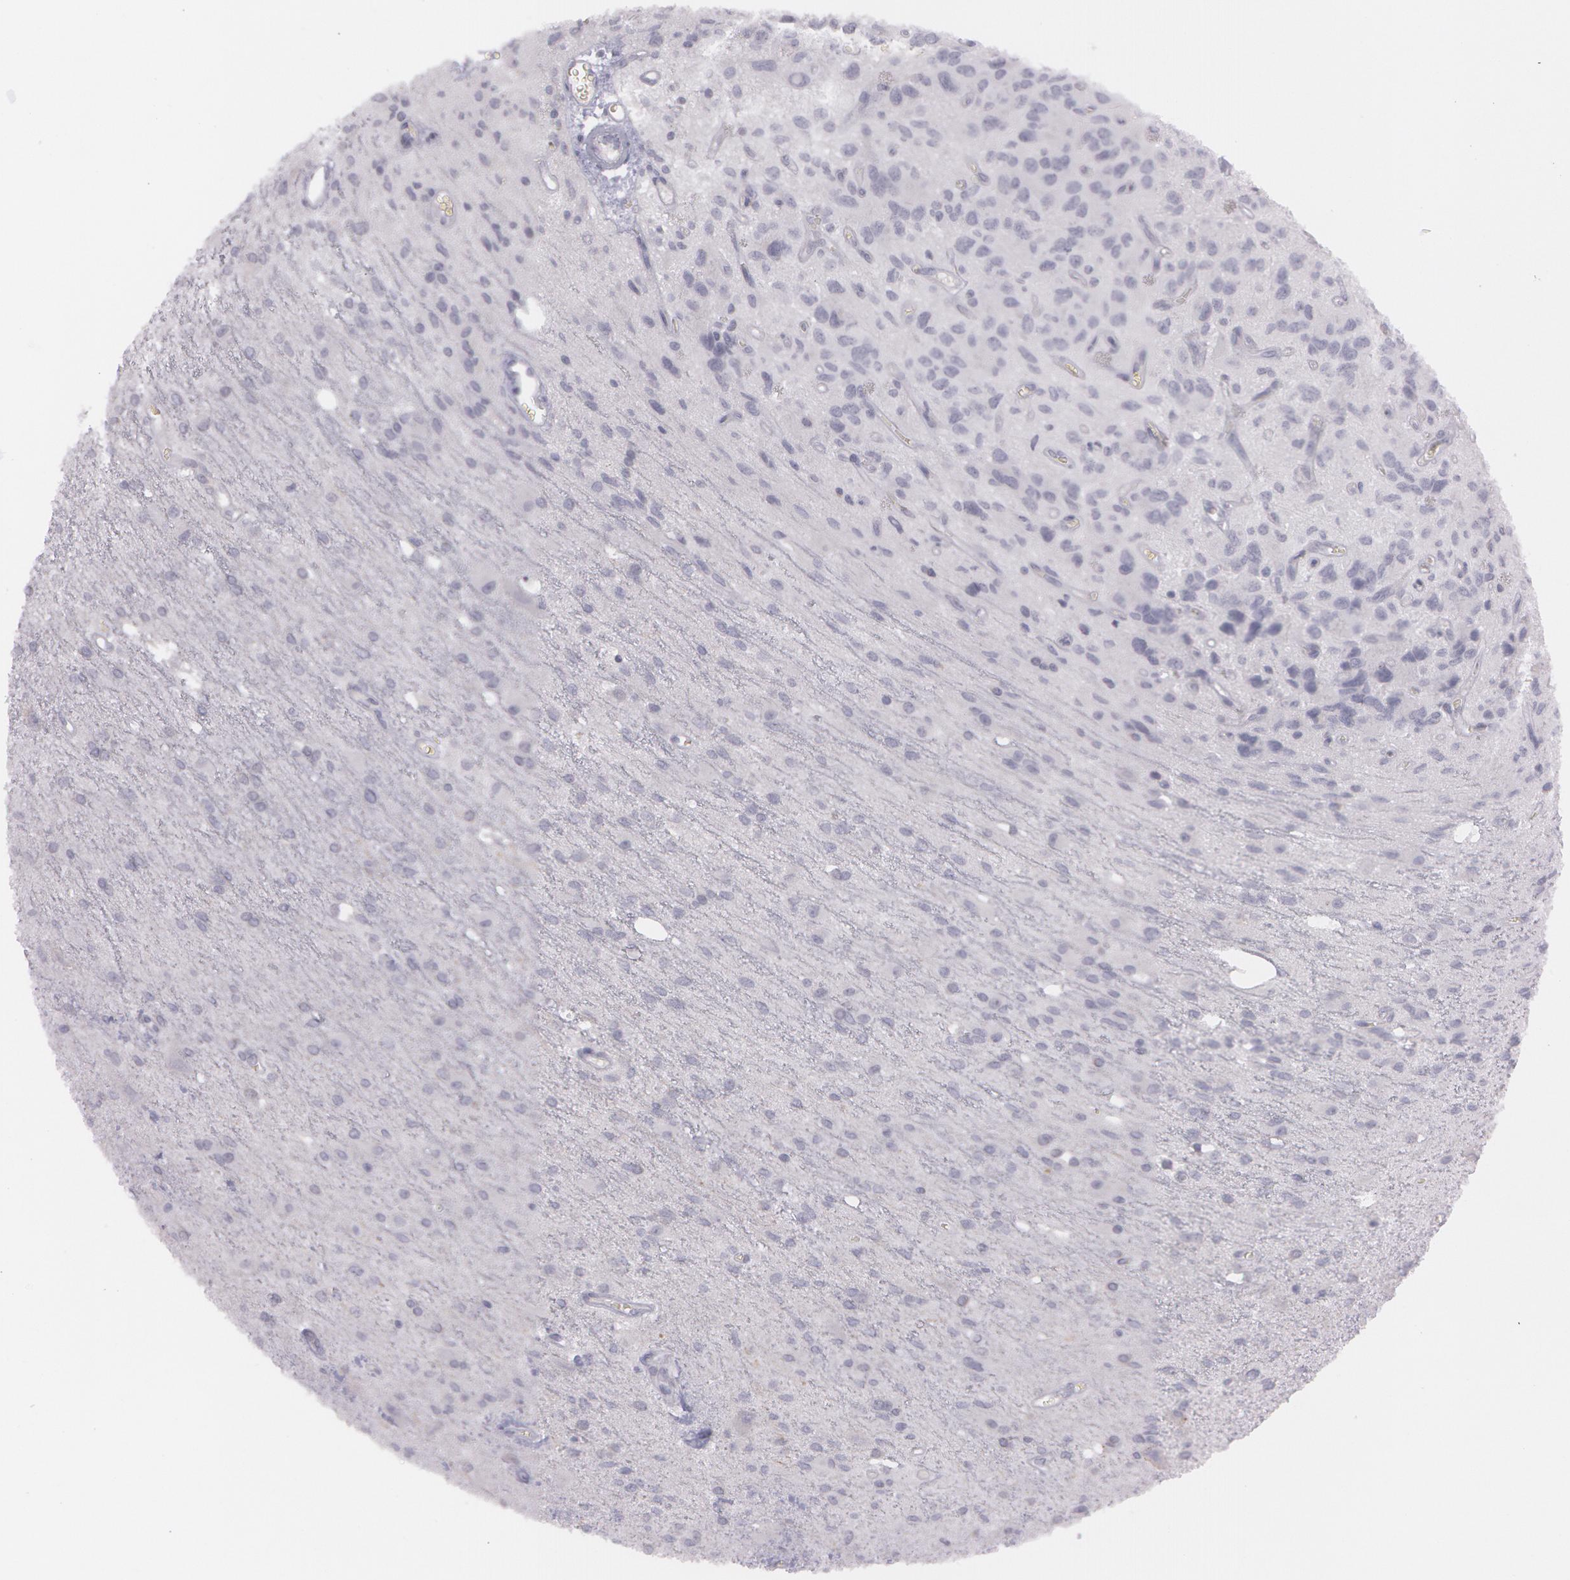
{"staining": {"intensity": "negative", "quantity": "none", "location": "none"}, "tissue": "glioma", "cell_type": "Tumor cells", "image_type": "cancer", "snomed": [{"axis": "morphology", "description": "Glioma, malignant, Low grade"}, {"axis": "topography", "description": "Brain"}], "caption": "This is a photomicrograph of immunohistochemistry staining of glioma, which shows no positivity in tumor cells.", "gene": "IL1RN", "patient": {"sex": "female", "age": 15}}